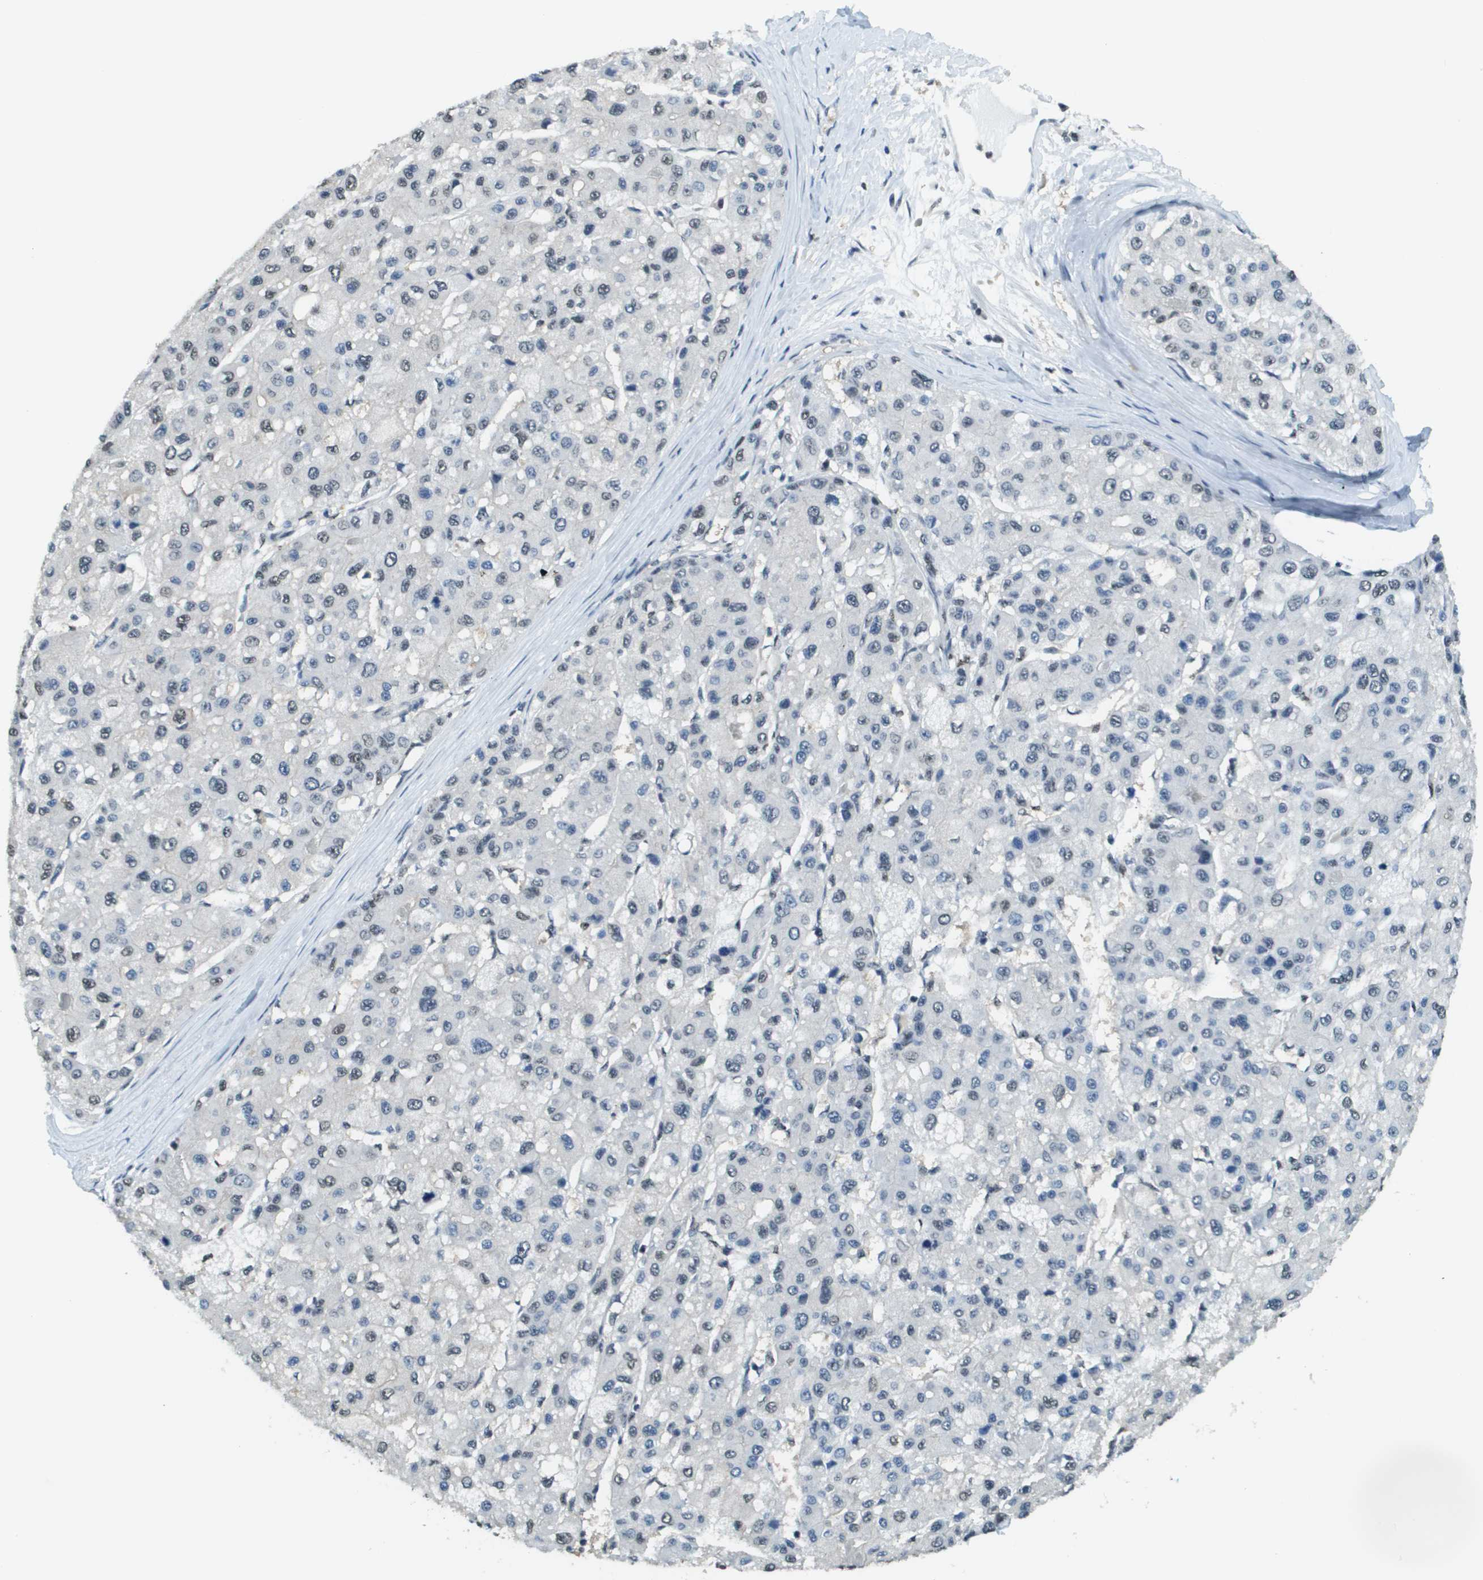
{"staining": {"intensity": "weak", "quantity": "<25%", "location": "nuclear"}, "tissue": "liver cancer", "cell_type": "Tumor cells", "image_type": "cancer", "snomed": [{"axis": "morphology", "description": "Carcinoma, Hepatocellular, NOS"}, {"axis": "topography", "description": "Liver"}], "caption": "A micrograph of hepatocellular carcinoma (liver) stained for a protein exhibits no brown staining in tumor cells.", "gene": "SP100", "patient": {"sex": "male", "age": 80}}